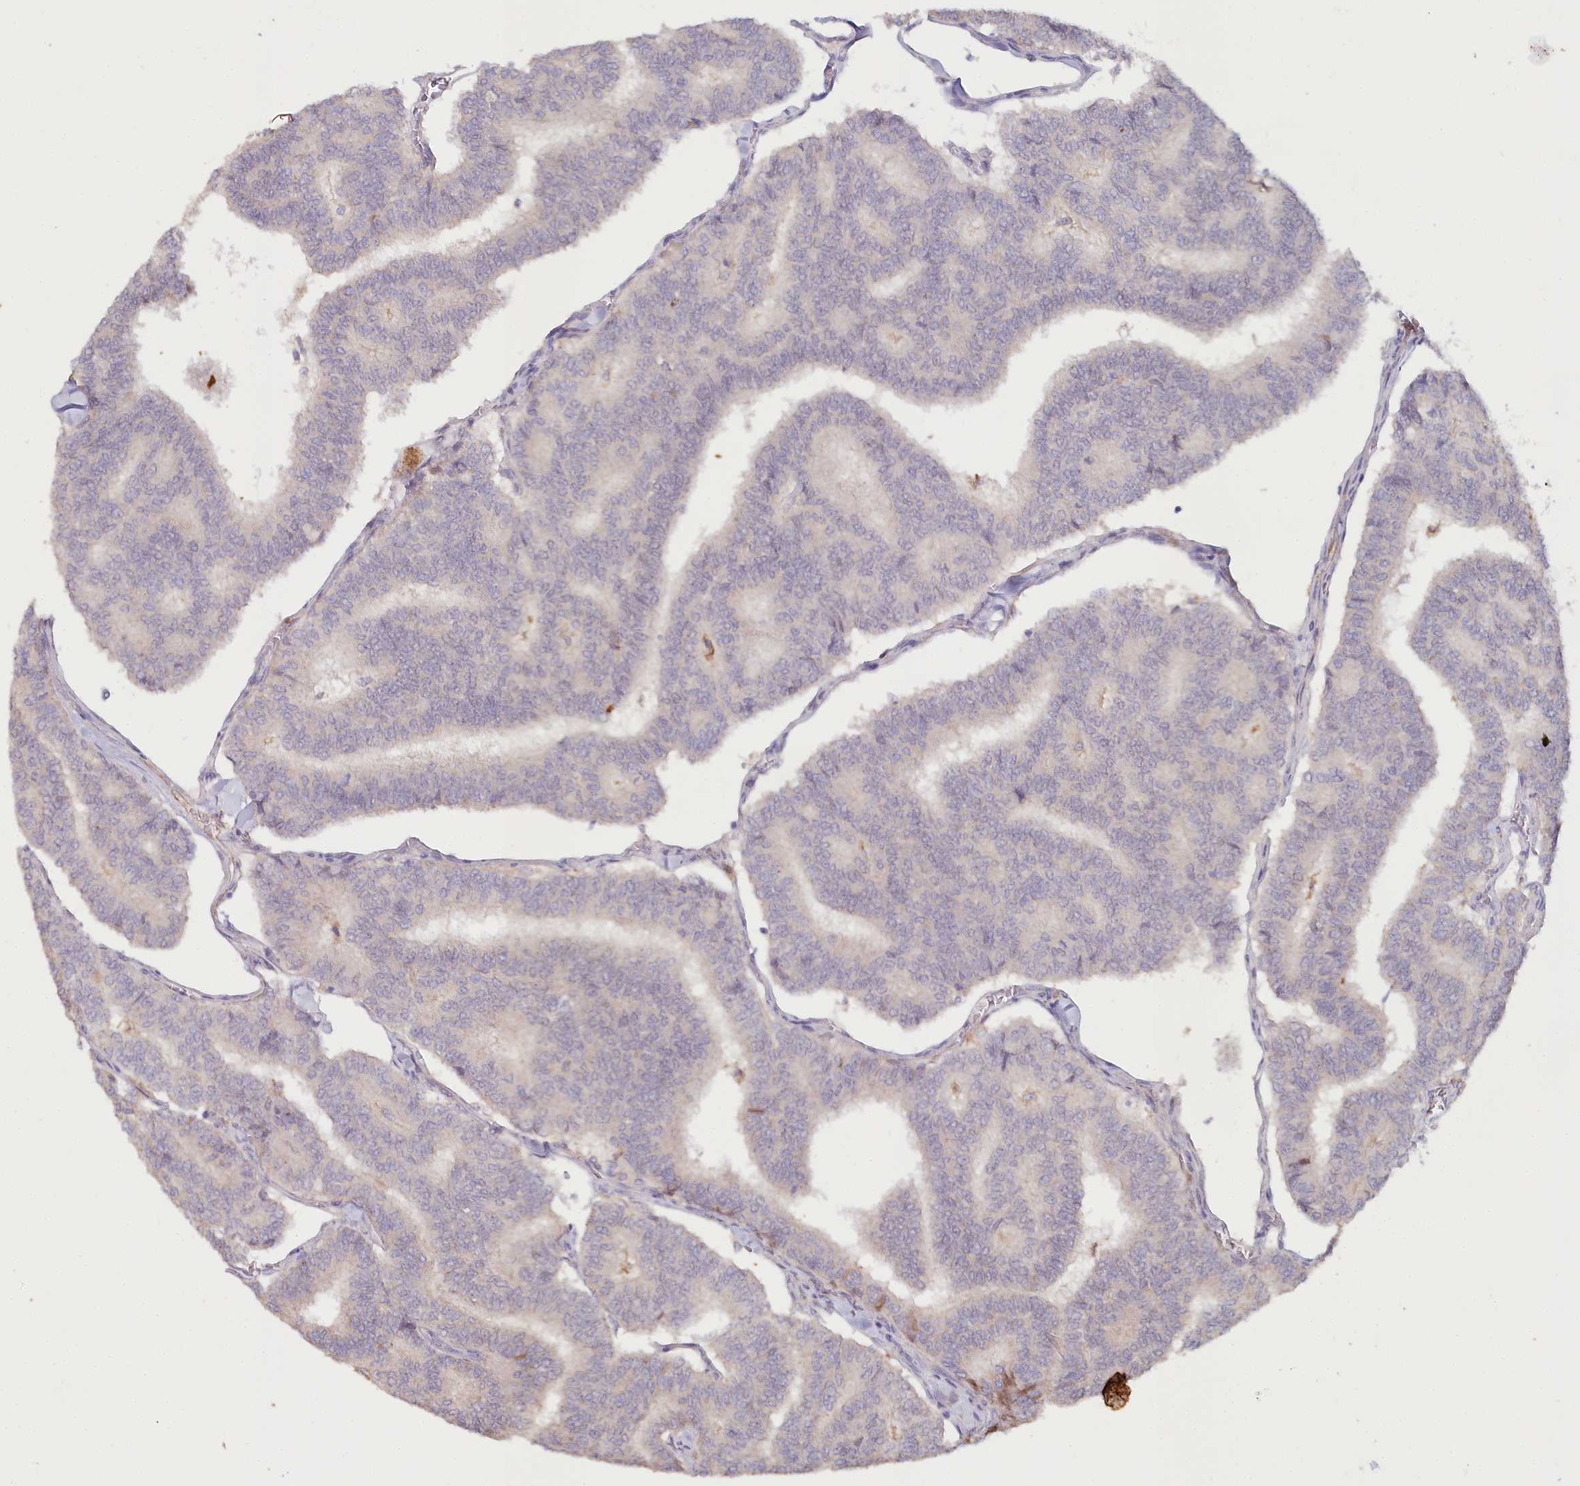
{"staining": {"intensity": "negative", "quantity": "none", "location": "none"}, "tissue": "thyroid cancer", "cell_type": "Tumor cells", "image_type": "cancer", "snomed": [{"axis": "morphology", "description": "Papillary adenocarcinoma, NOS"}, {"axis": "topography", "description": "Thyroid gland"}], "caption": "Immunohistochemistry (IHC) of thyroid cancer reveals no positivity in tumor cells. (Stains: DAB (3,3'-diaminobenzidine) immunohistochemistry (IHC) with hematoxylin counter stain, Microscopy: brightfield microscopy at high magnification).", "gene": "ALDH3B1", "patient": {"sex": "female", "age": 35}}